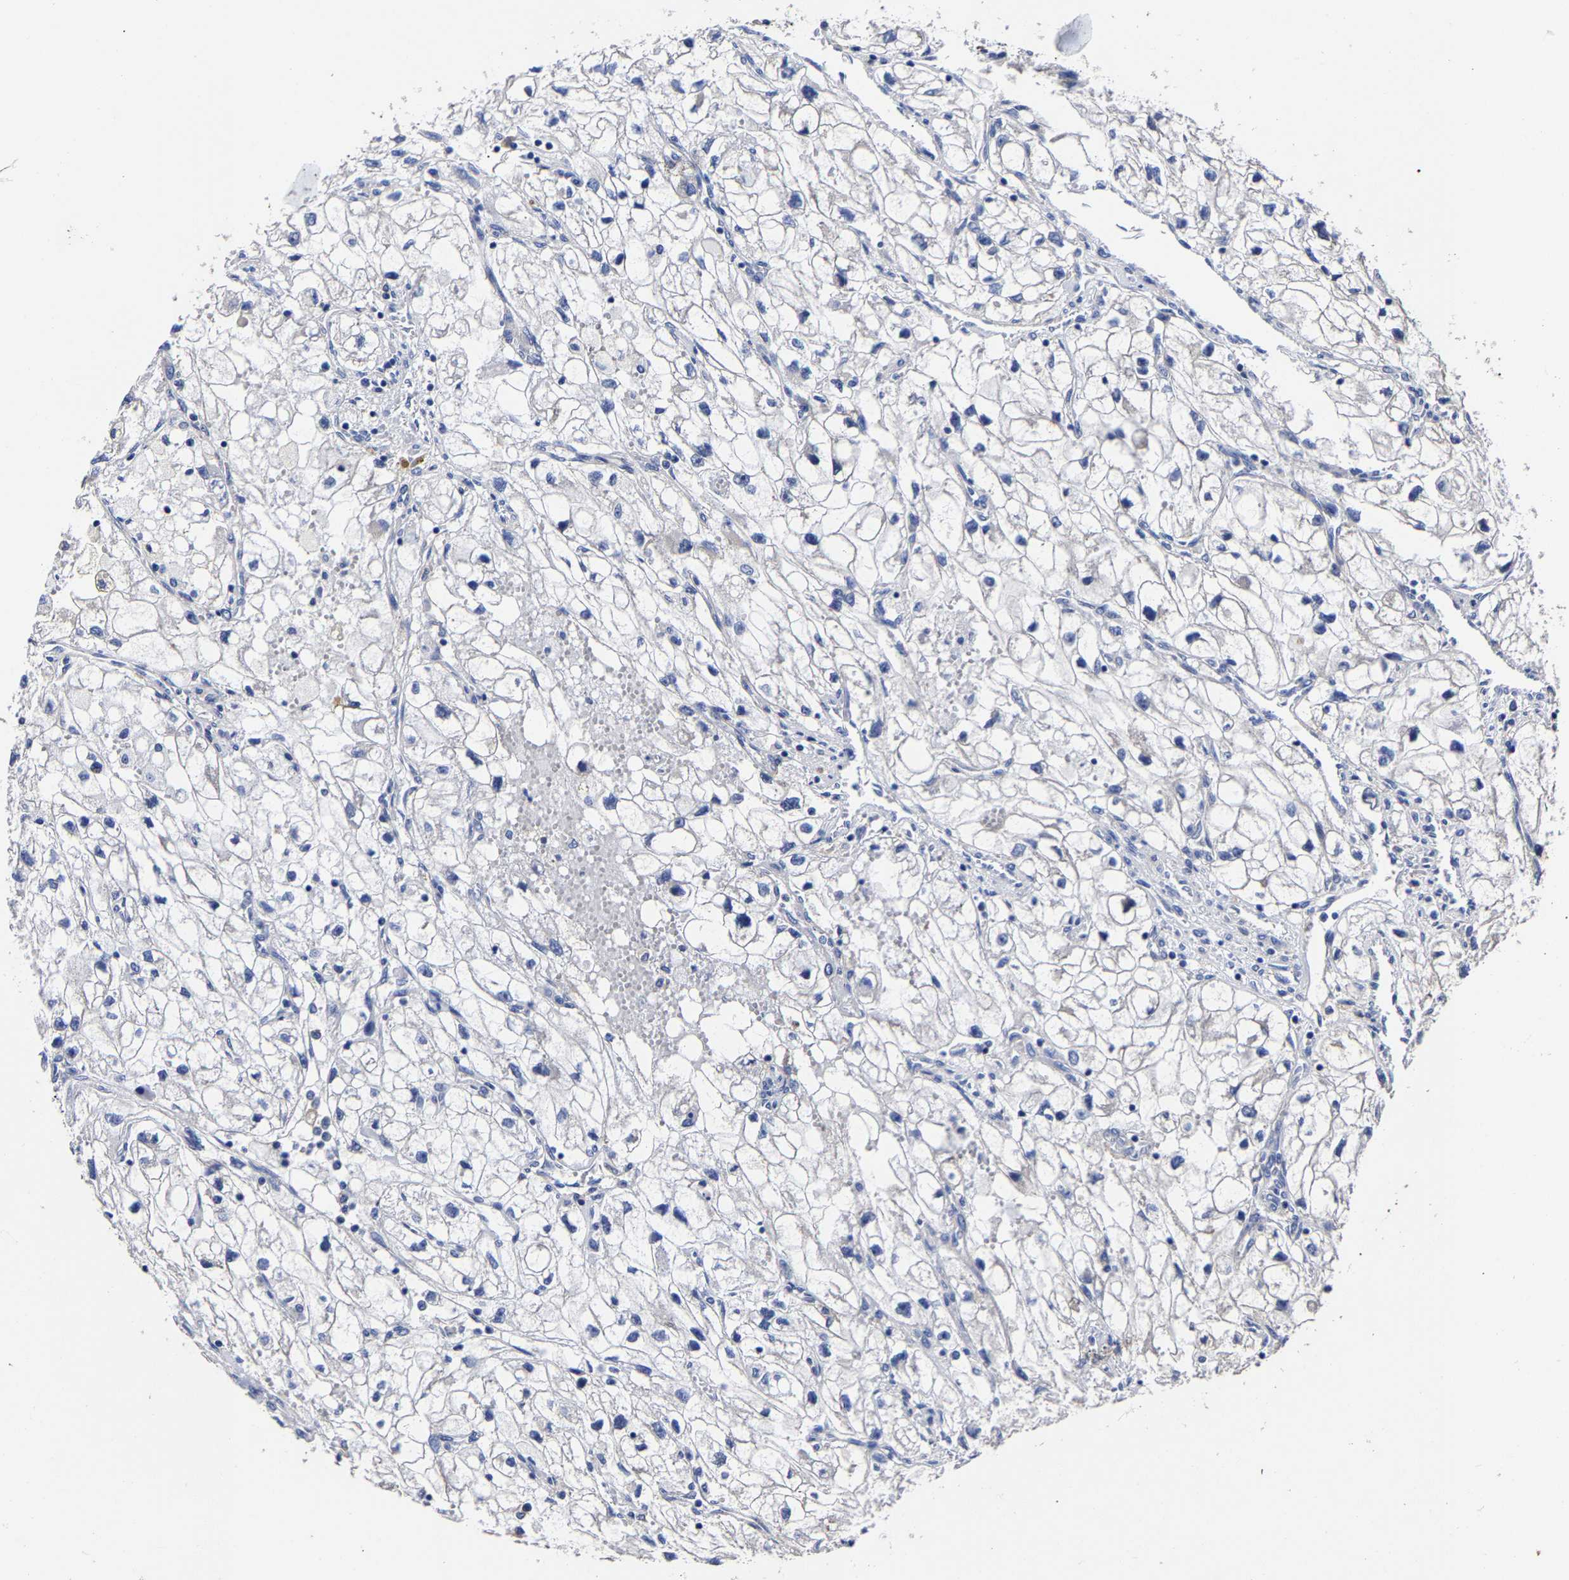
{"staining": {"intensity": "negative", "quantity": "none", "location": "none"}, "tissue": "renal cancer", "cell_type": "Tumor cells", "image_type": "cancer", "snomed": [{"axis": "morphology", "description": "Adenocarcinoma, NOS"}, {"axis": "topography", "description": "Kidney"}], "caption": "A histopathology image of adenocarcinoma (renal) stained for a protein shows no brown staining in tumor cells.", "gene": "AASS", "patient": {"sex": "female", "age": 70}}